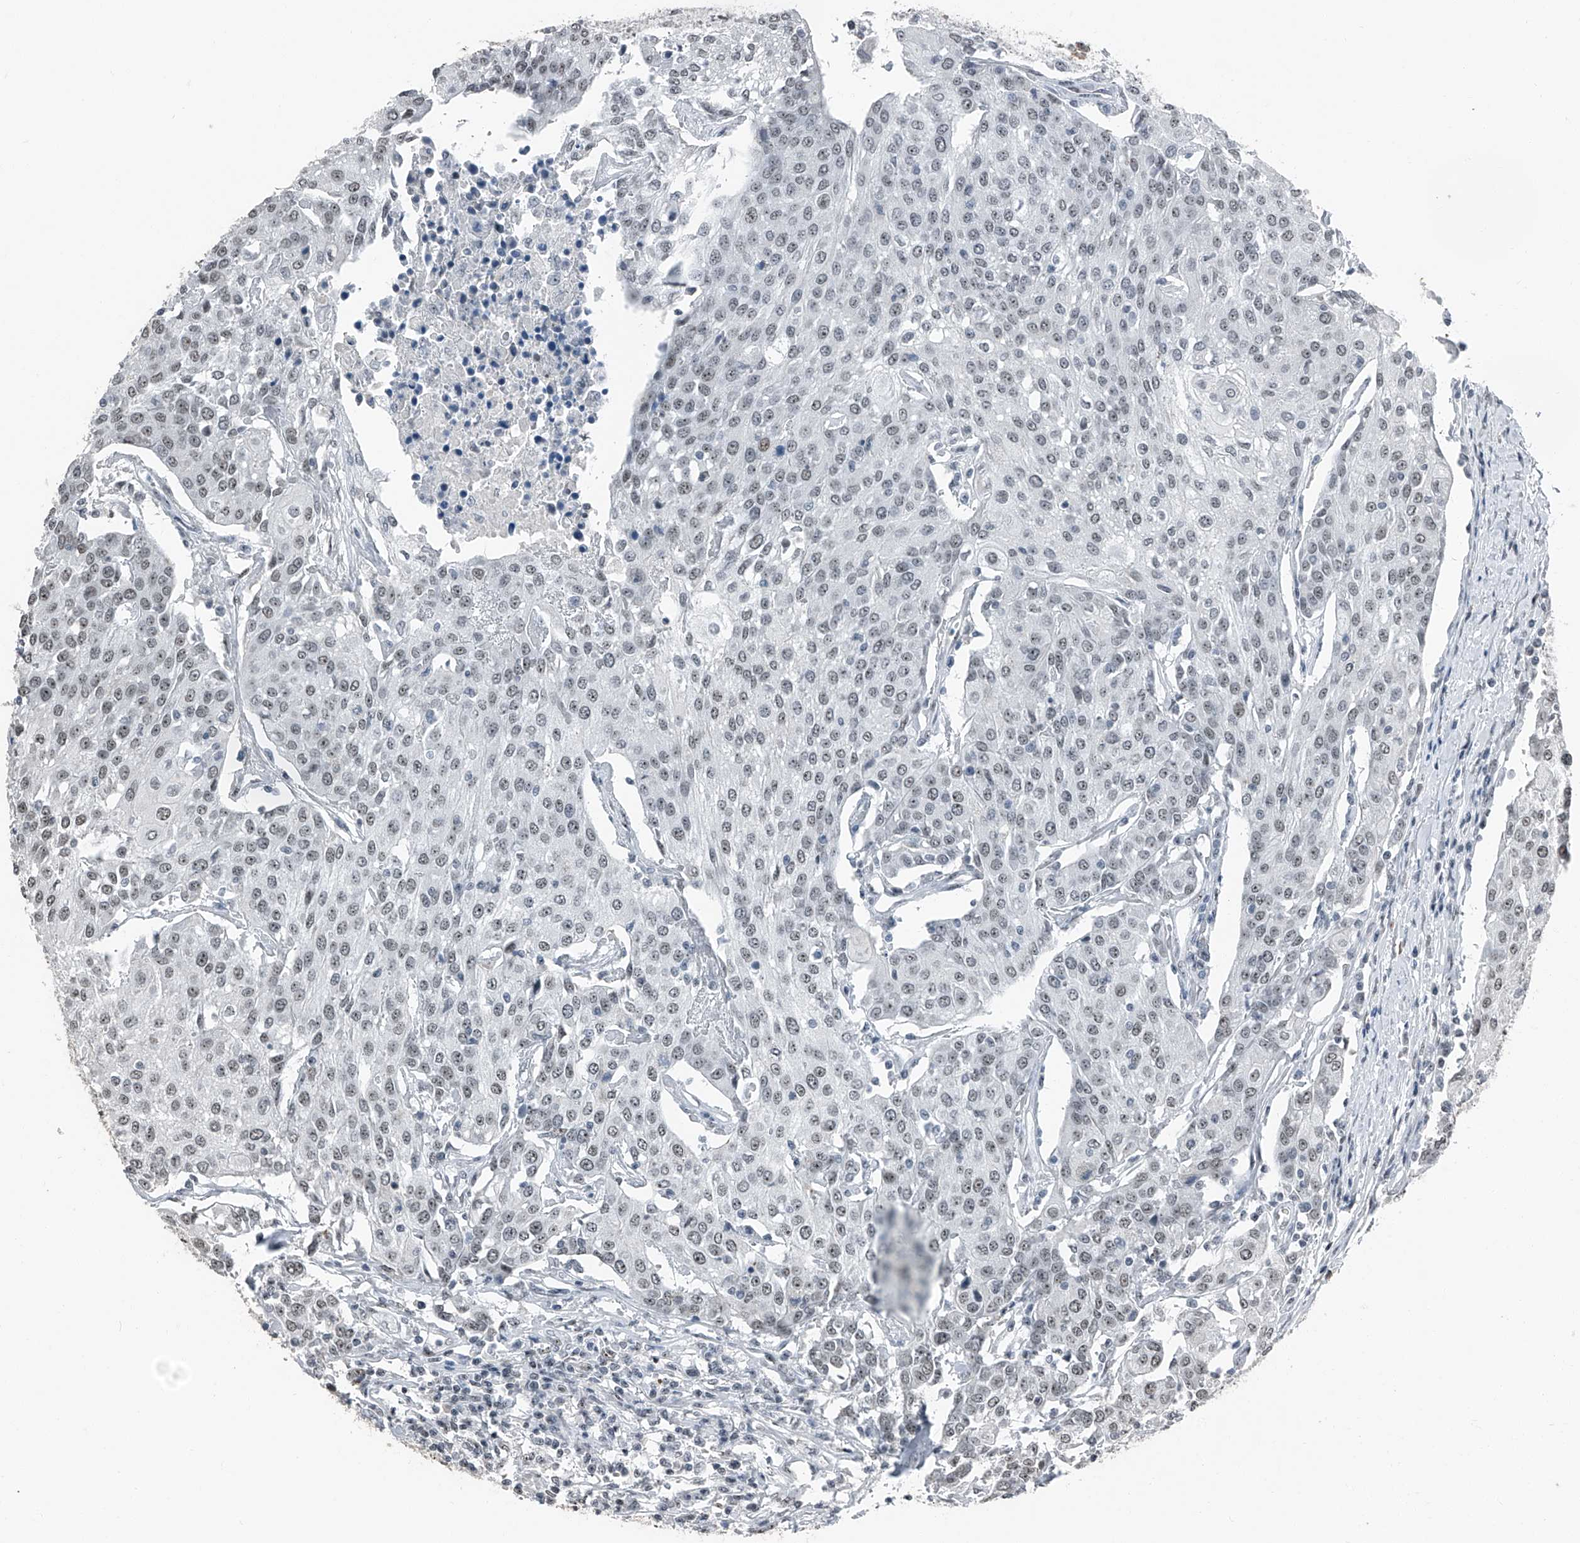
{"staining": {"intensity": "weak", "quantity": ">75%", "location": "nuclear"}, "tissue": "urothelial cancer", "cell_type": "Tumor cells", "image_type": "cancer", "snomed": [{"axis": "morphology", "description": "Urothelial carcinoma, High grade"}, {"axis": "topography", "description": "Urinary bladder"}], "caption": "IHC histopathology image of neoplastic tissue: high-grade urothelial carcinoma stained using immunohistochemistry (IHC) demonstrates low levels of weak protein expression localized specifically in the nuclear of tumor cells, appearing as a nuclear brown color.", "gene": "TCOF1", "patient": {"sex": "female", "age": 85}}